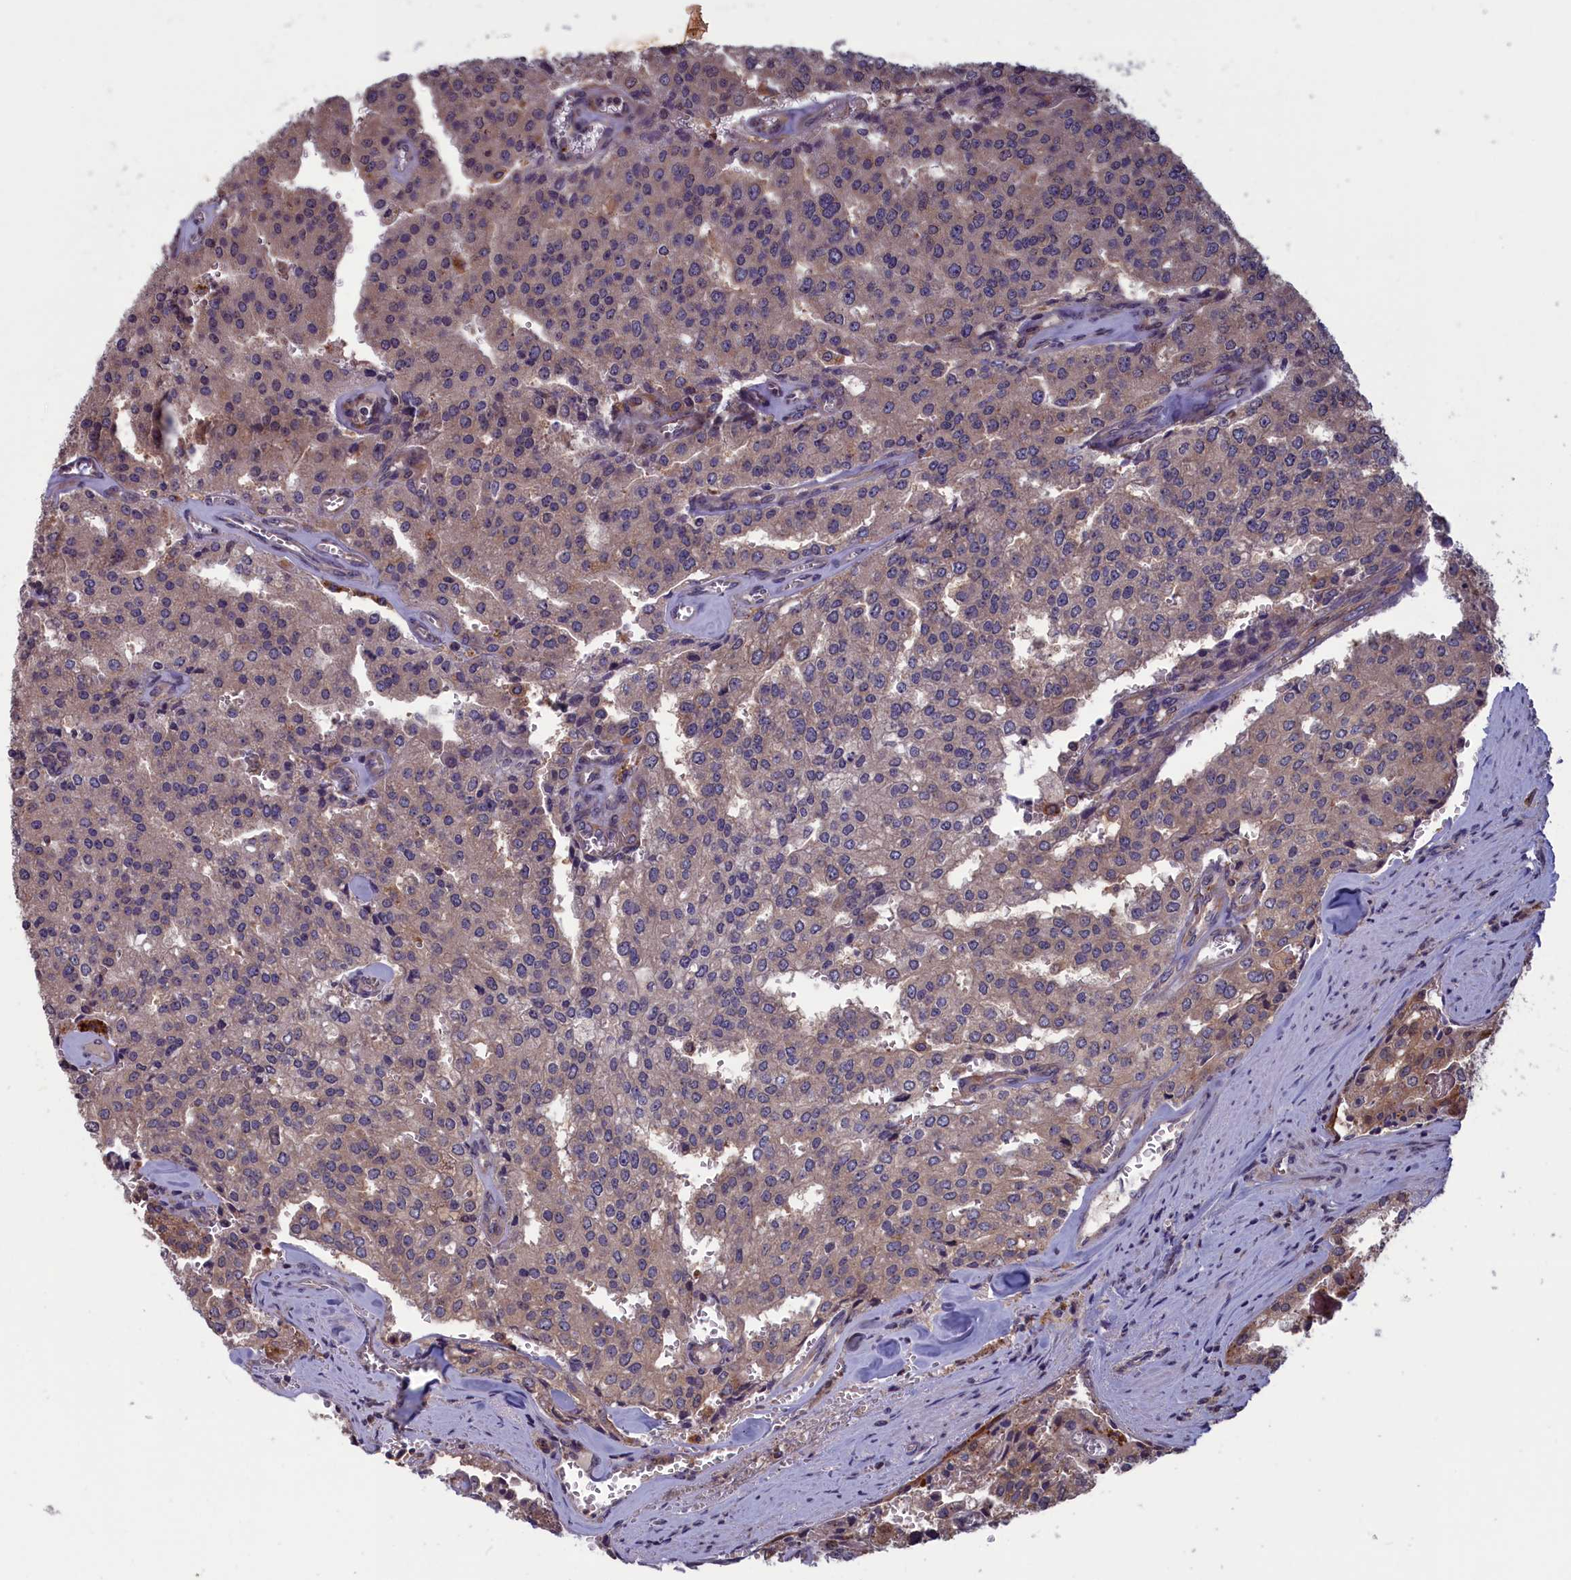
{"staining": {"intensity": "moderate", "quantity": "25%-75%", "location": "cytoplasmic/membranous"}, "tissue": "prostate cancer", "cell_type": "Tumor cells", "image_type": "cancer", "snomed": [{"axis": "morphology", "description": "Adenocarcinoma, High grade"}, {"axis": "topography", "description": "Prostate"}], "caption": "Protein expression analysis of human prostate cancer reveals moderate cytoplasmic/membranous expression in approximately 25%-75% of tumor cells.", "gene": "CACTIN", "patient": {"sex": "male", "age": 68}}